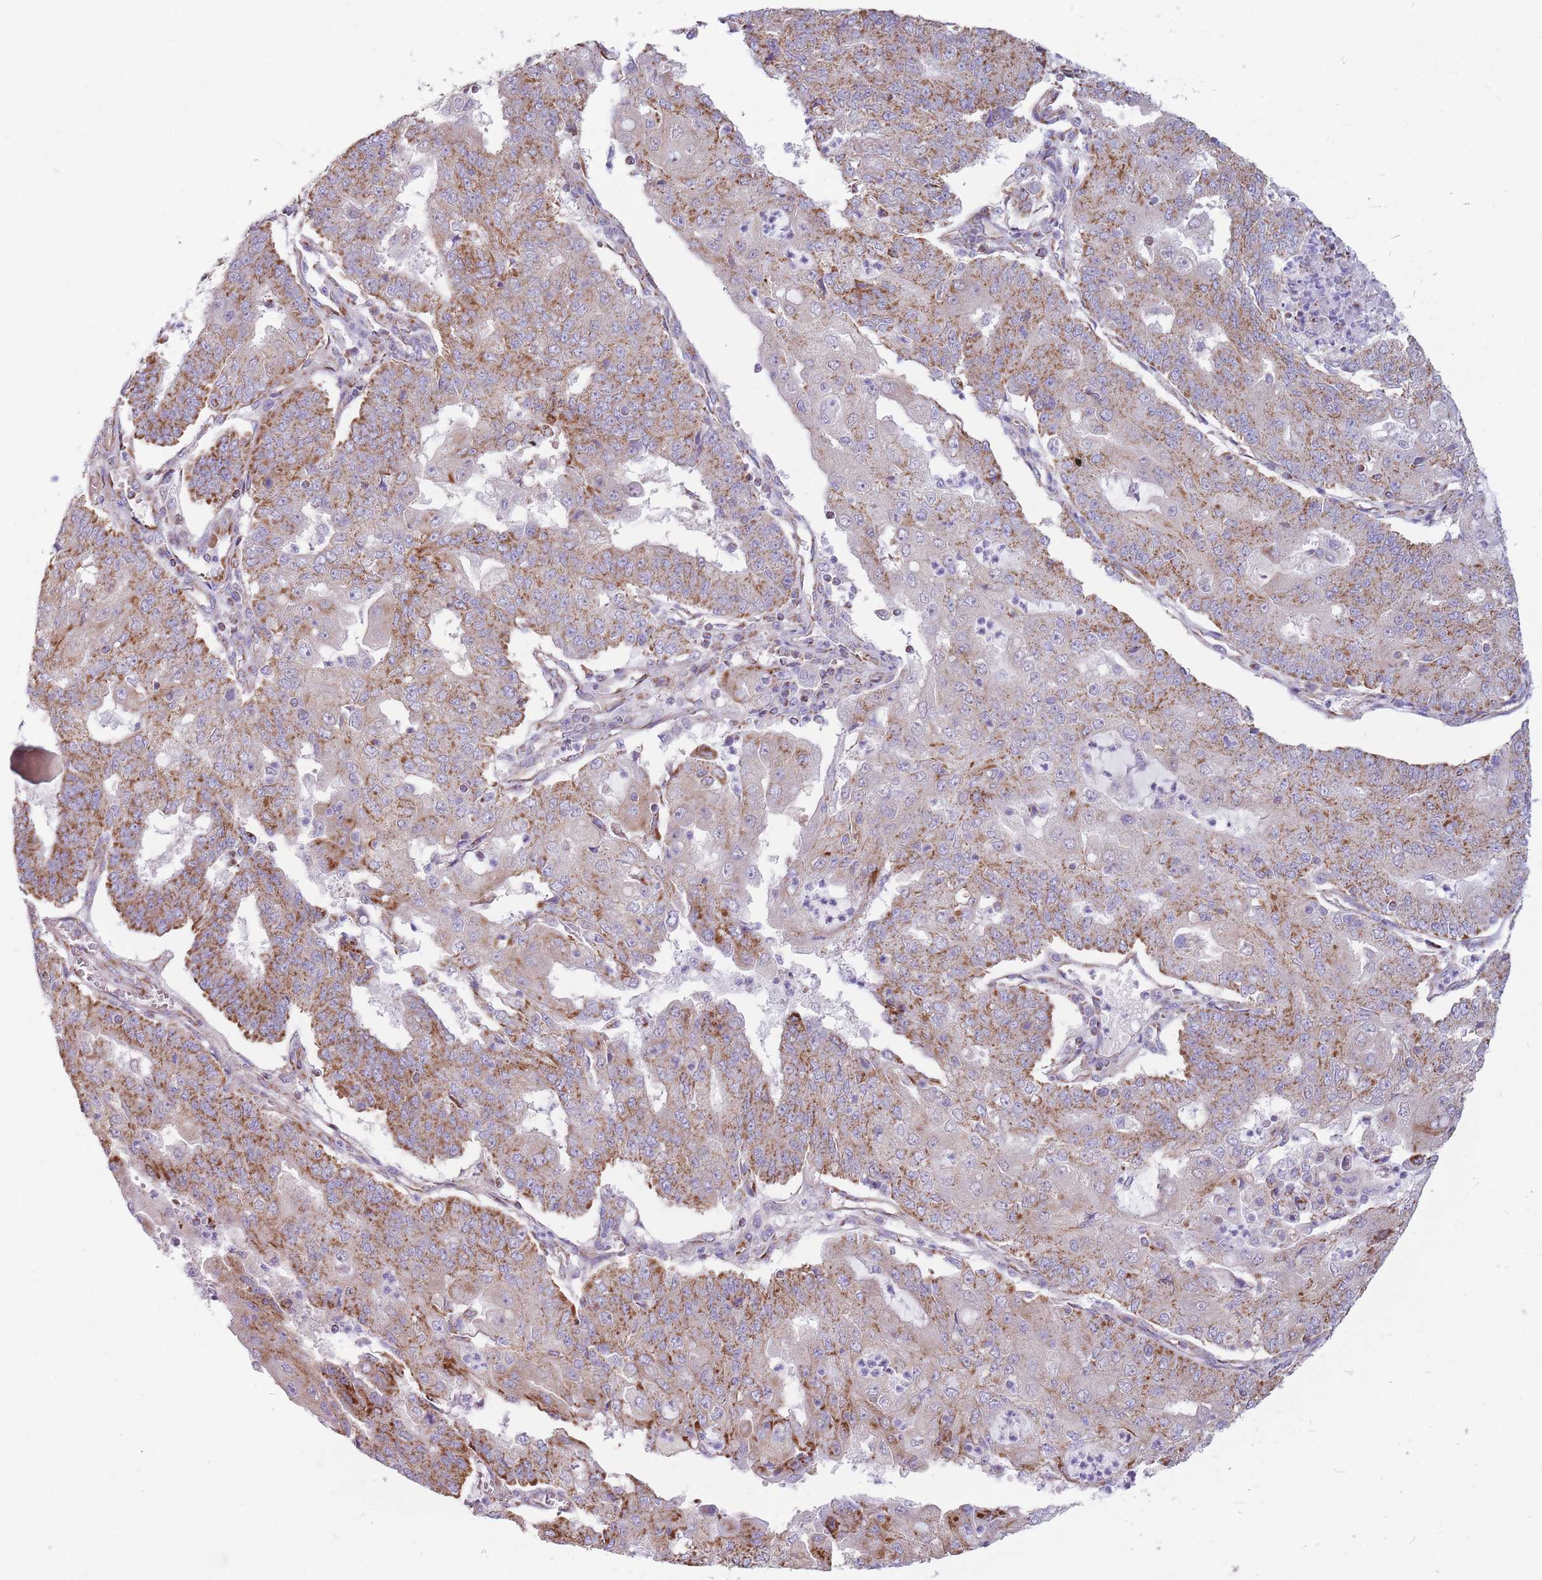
{"staining": {"intensity": "moderate", "quantity": "25%-75%", "location": "cytoplasmic/membranous"}, "tissue": "endometrial cancer", "cell_type": "Tumor cells", "image_type": "cancer", "snomed": [{"axis": "morphology", "description": "Adenocarcinoma, NOS"}, {"axis": "topography", "description": "Endometrium"}], "caption": "DAB (3,3'-diaminobenzidine) immunohistochemical staining of human endometrial adenocarcinoma displays moderate cytoplasmic/membranous protein staining in approximately 25%-75% of tumor cells.", "gene": "PCSK1", "patient": {"sex": "female", "age": 56}}